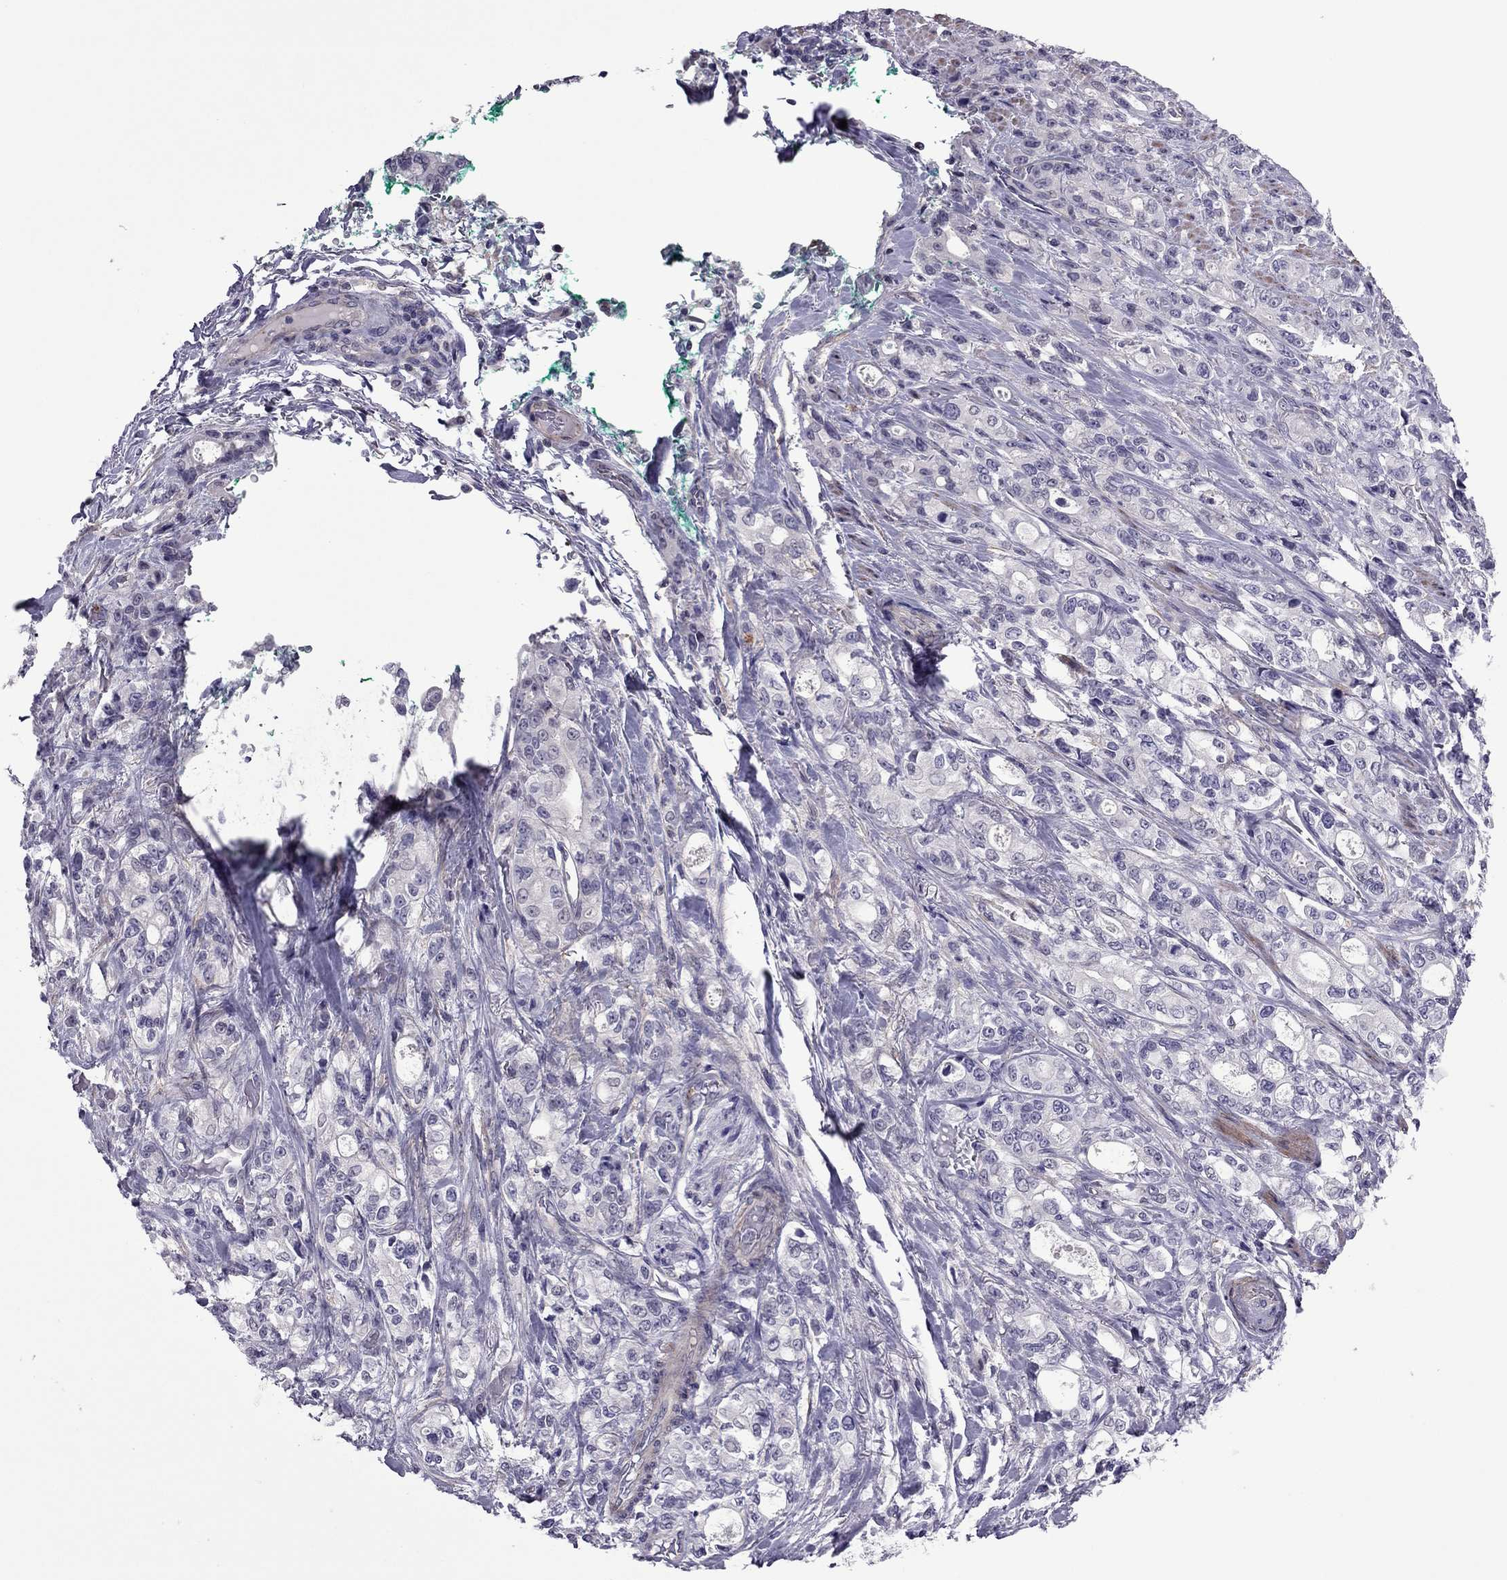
{"staining": {"intensity": "negative", "quantity": "none", "location": "none"}, "tissue": "stomach cancer", "cell_type": "Tumor cells", "image_type": "cancer", "snomed": [{"axis": "morphology", "description": "Adenocarcinoma, NOS"}, {"axis": "topography", "description": "Stomach"}], "caption": "Tumor cells are negative for brown protein staining in stomach cancer (adenocarcinoma). (Stains: DAB (3,3'-diaminobenzidine) IHC with hematoxylin counter stain, Microscopy: brightfield microscopy at high magnification).", "gene": "SLC16A8", "patient": {"sex": "male", "age": 63}}